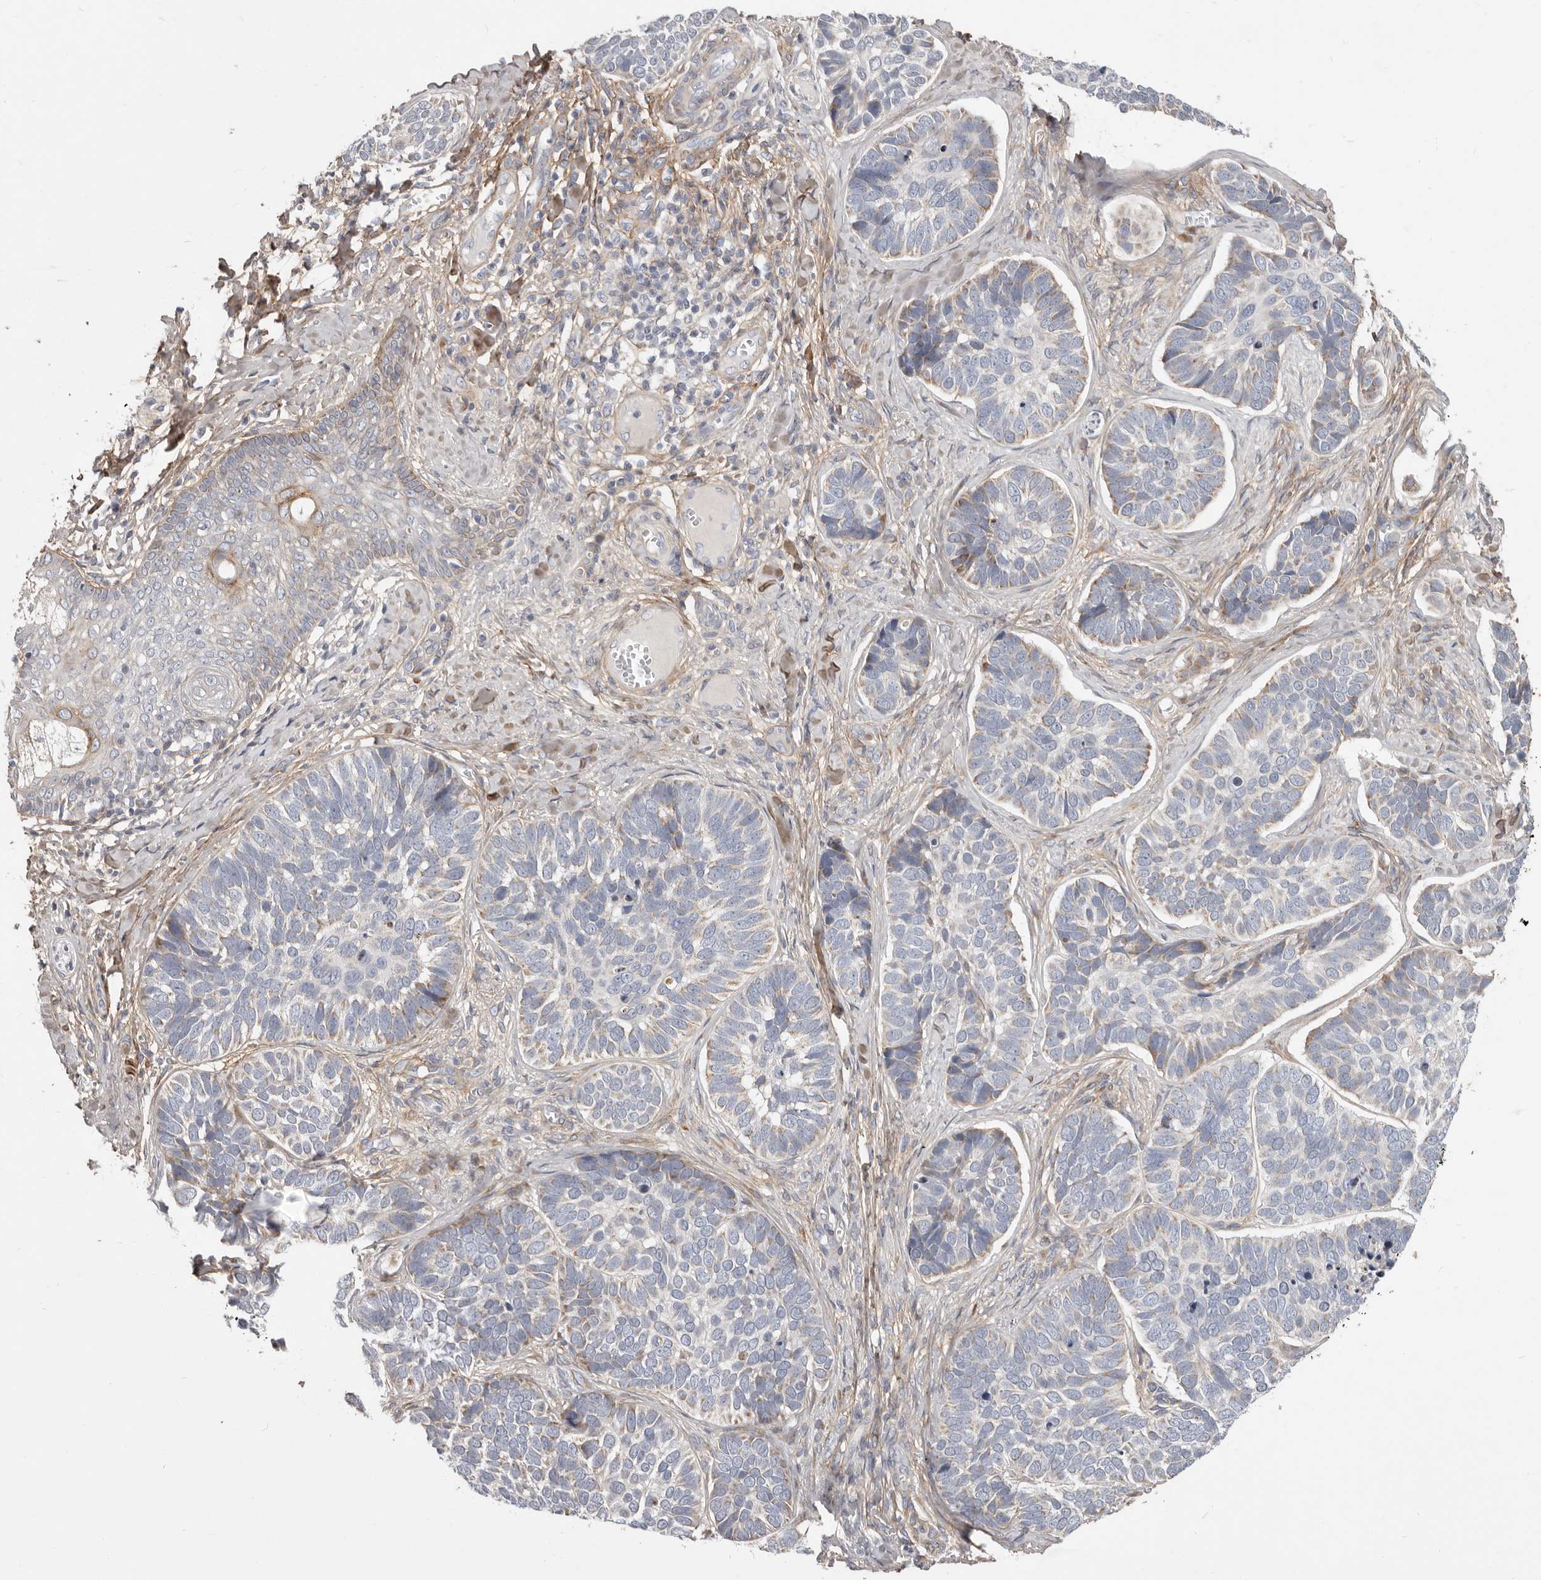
{"staining": {"intensity": "negative", "quantity": "none", "location": "none"}, "tissue": "skin cancer", "cell_type": "Tumor cells", "image_type": "cancer", "snomed": [{"axis": "morphology", "description": "Basal cell carcinoma"}, {"axis": "topography", "description": "Skin"}], "caption": "Immunohistochemical staining of human basal cell carcinoma (skin) shows no significant expression in tumor cells. (DAB (3,3'-diaminobenzidine) immunohistochemistry with hematoxylin counter stain).", "gene": "MRPS10", "patient": {"sex": "male", "age": 62}}